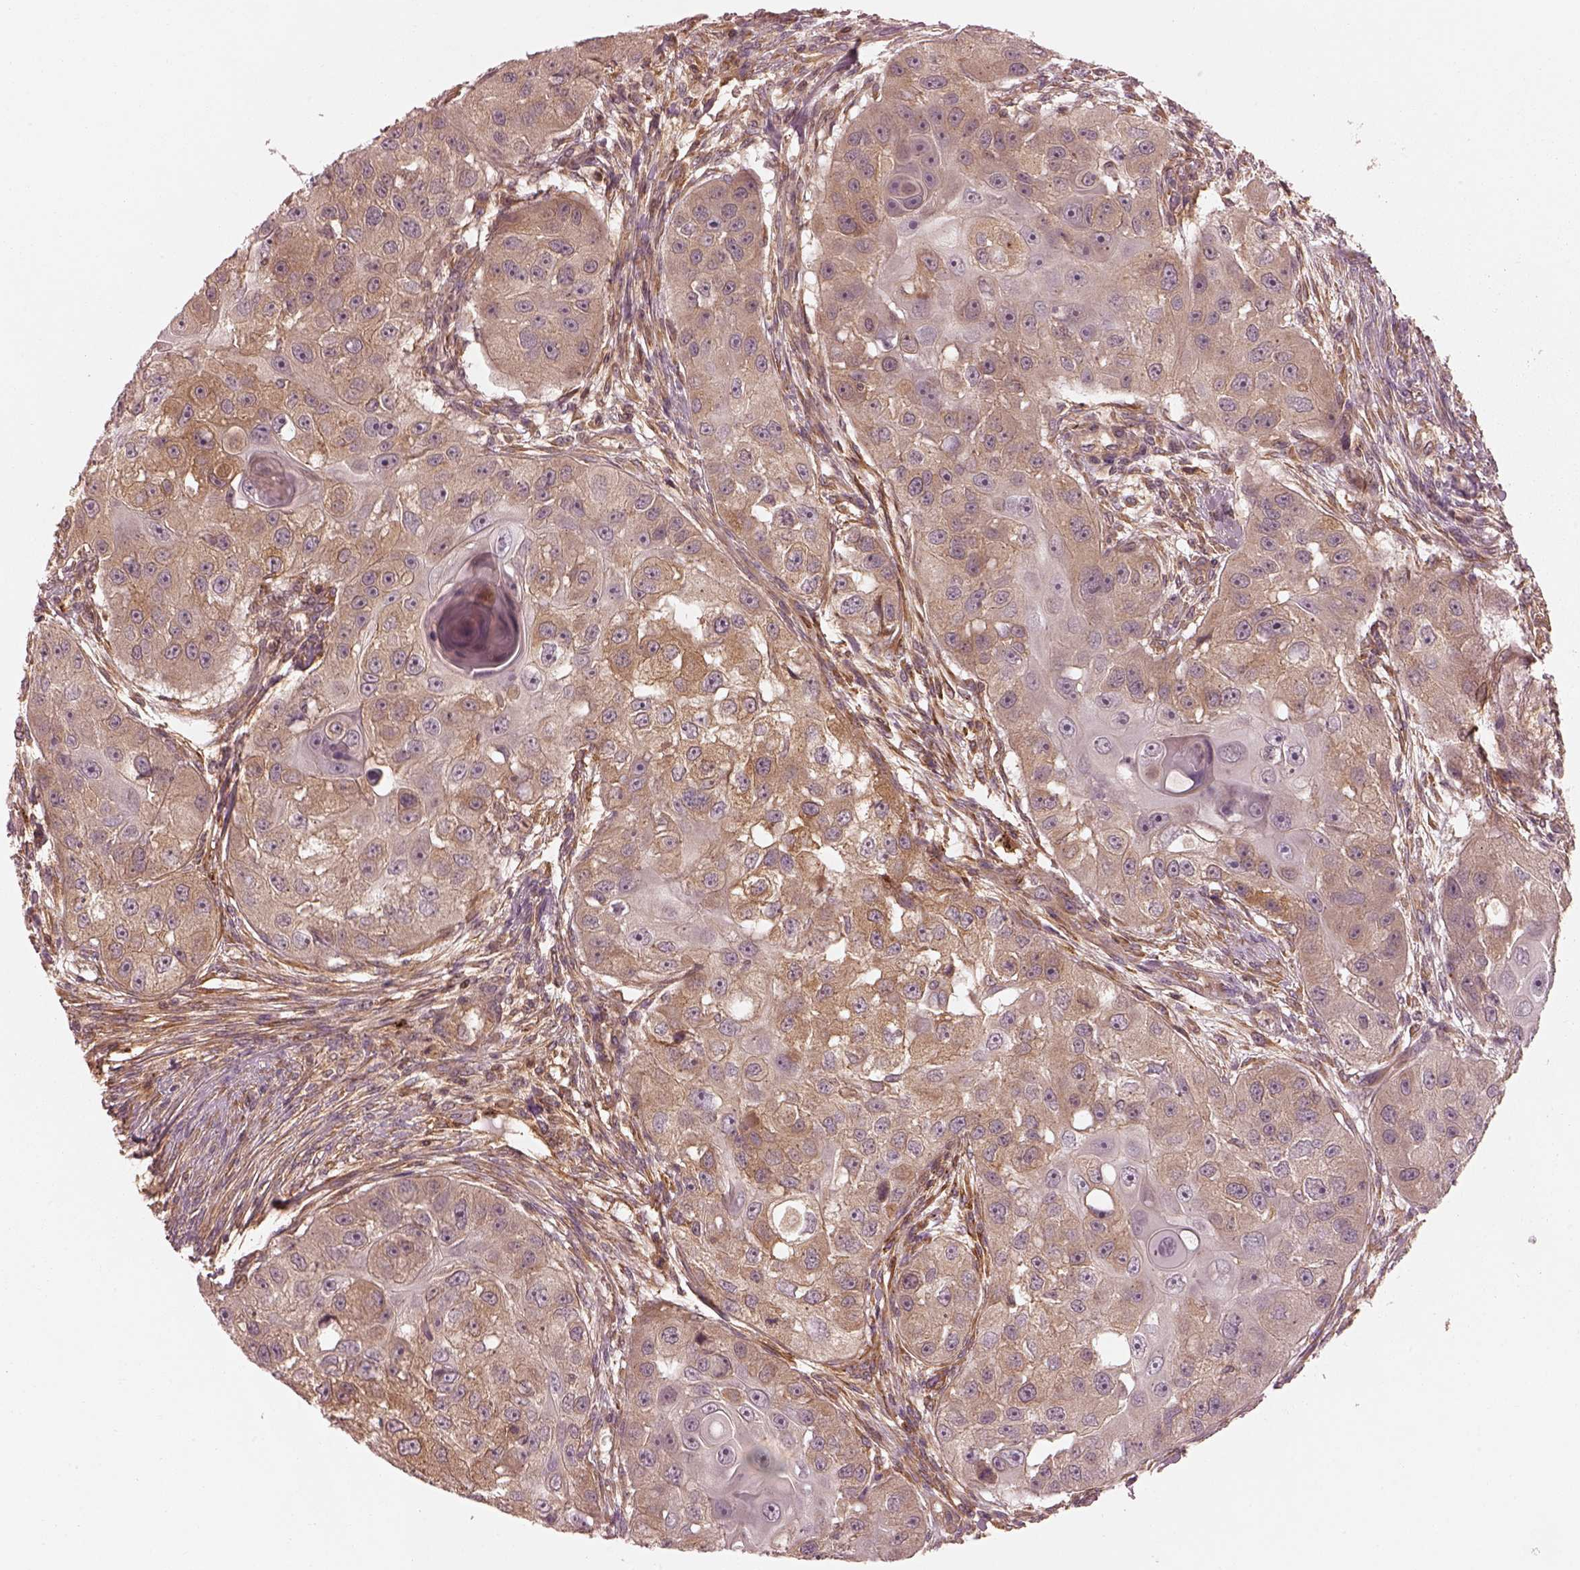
{"staining": {"intensity": "weak", "quantity": ">75%", "location": "cytoplasmic/membranous"}, "tissue": "head and neck cancer", "cell_type": "Tumor cells", "image_type": "cancer", "snomed": [{"axis": "morphology", "description": "Squamous cell carcinoma, NOS"}, {"axis": "topography", "description": "Head-Neck"}], "caption": "Head and neck squamous cell carcinoma stained with a brown dye exhibits weak cytoplasmic/membranous positive positivity in approximately >75% of tumor cells.", "gene": "FAM107B", "patient": {"sex": "male", "age": 51}}